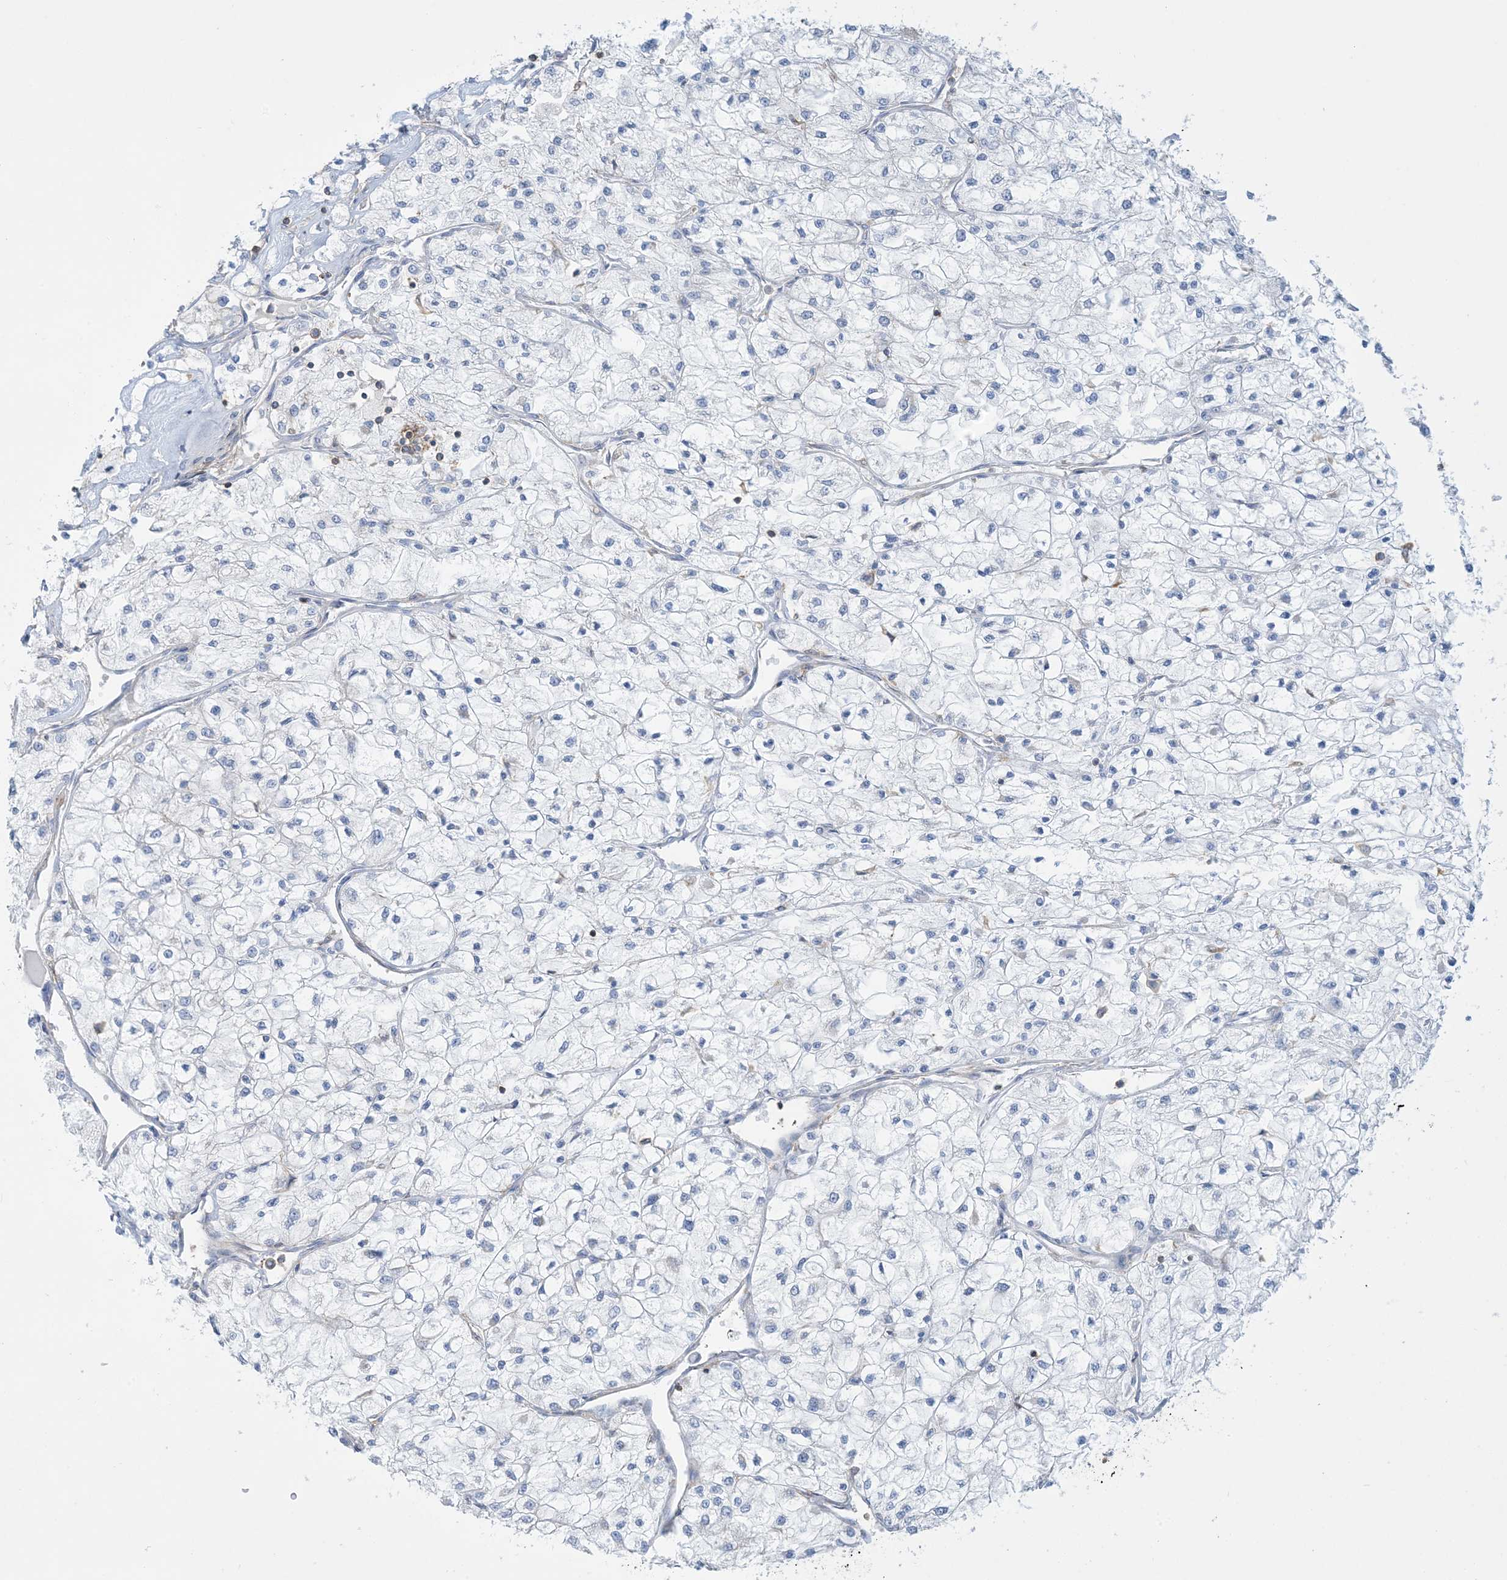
{"staining": {"intensity": "negative", "quantity": "none", "location": "none"}, "tissue": "renal cancer", "cell_type": "Tumor cells", "image_type": "cancer", "snomed": [{"axis": "morphology", "description": "Adenocarcinoma, NOS"}, {"axis": "topography", "description": "Kidney"}], "caption": "The photomicrograph exhibits no staining of tumor cells in renal cancer (adenocarcinoma).", "gene": "GTF3C2", "patient": {"sex": "male", "age": 80}}